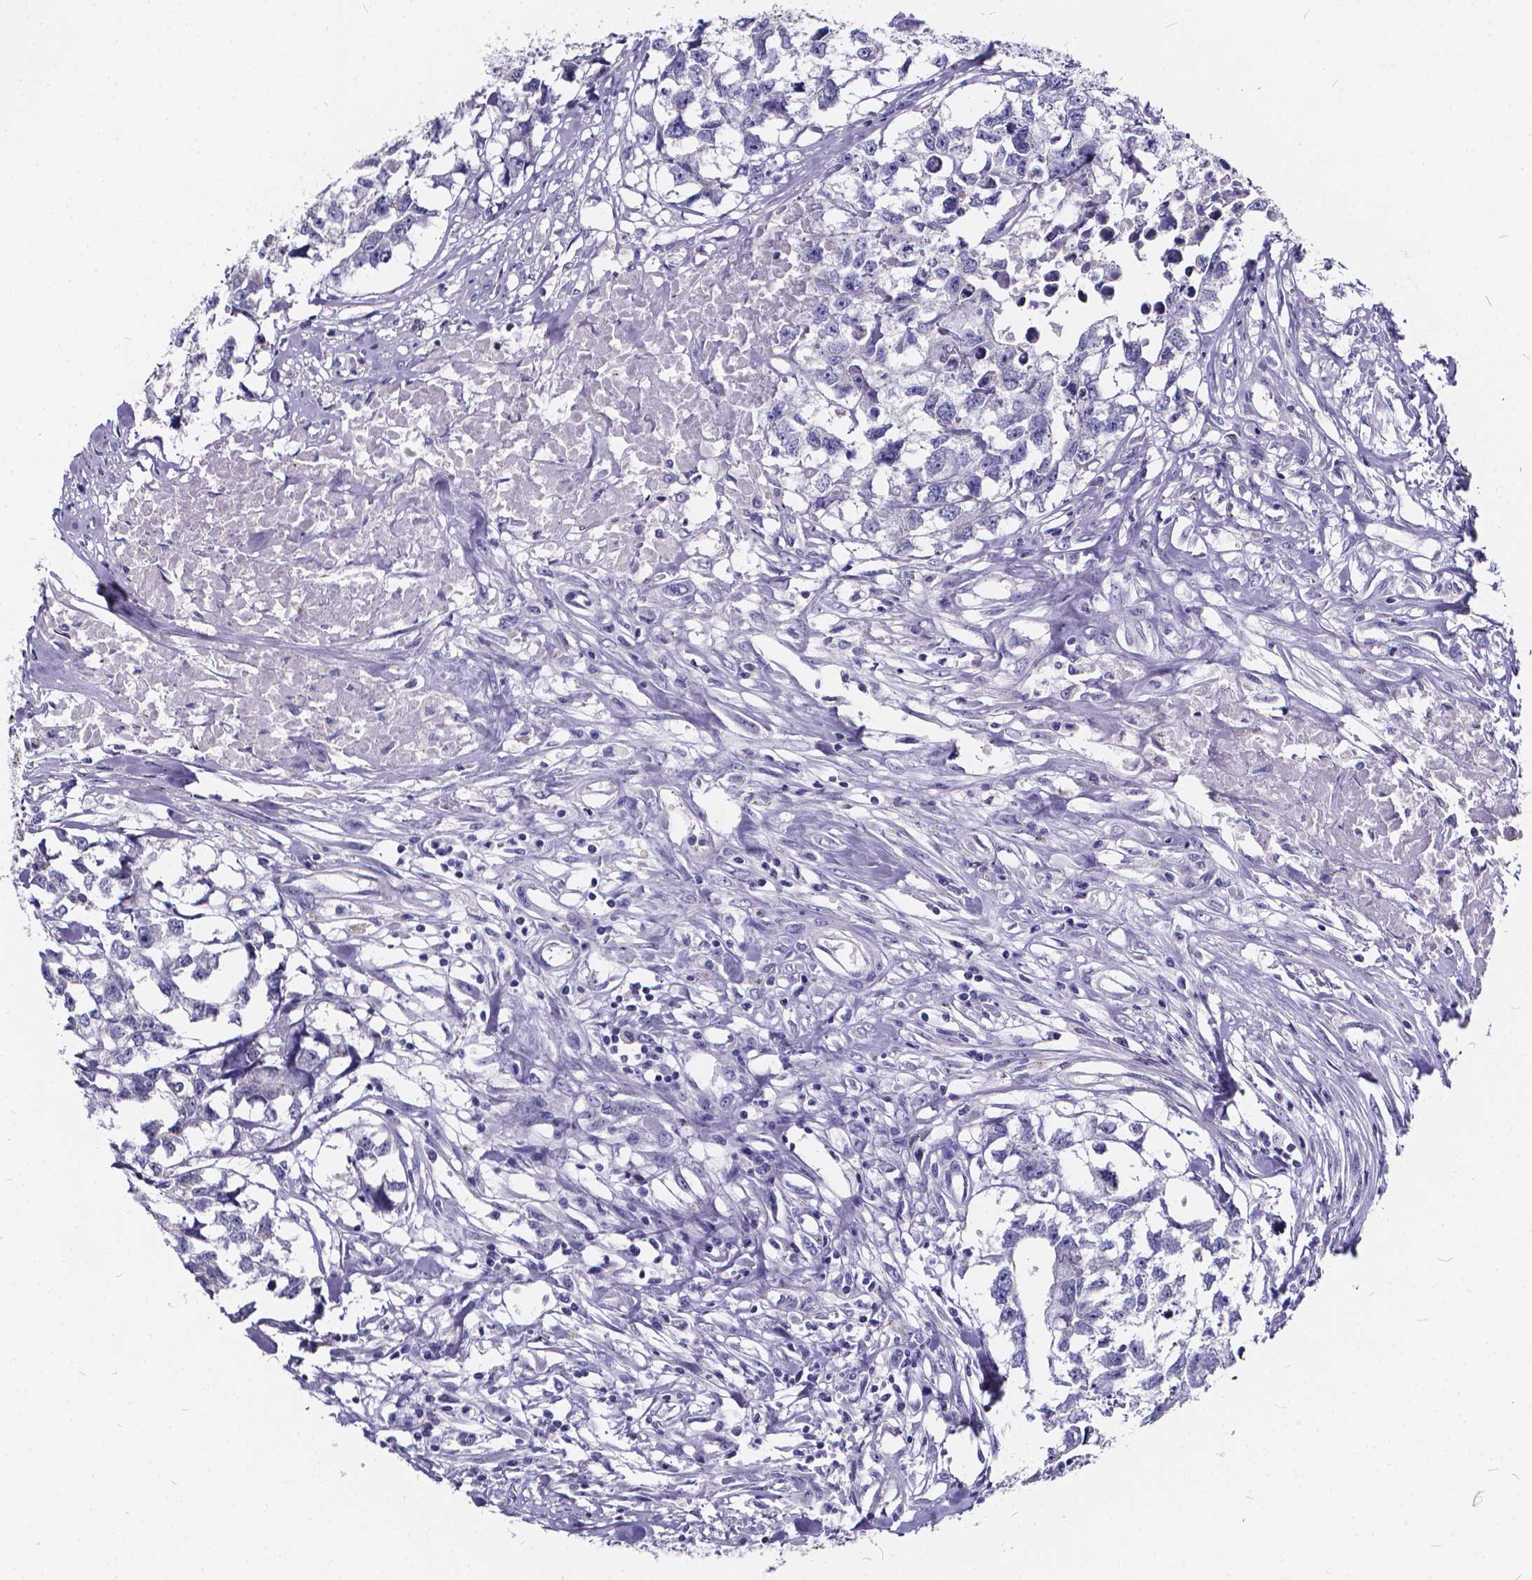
{"staining": {"intensity": "negative", "quantity": "none", "location": "none"}, "tissue": "testis cancer", "cell_type": "Tumor cells", "image_type": "cancer", "snomed": [{"axis": "morphology", "description": "Carcinoma, Embryonal, NOS"}, {"axis": "morphology", "description": "Teratoma, malignant, NOS"}, {"axis": "topography", "description": "Testis"}], "caption": "An immunohistochemistry (IHC) image of testis malignant teratoma is shown. There is no staining in tumor cells of testis malignant teratoma.", "gene": "SPEF2", "patient": {"sex": "male", "age": 44}}